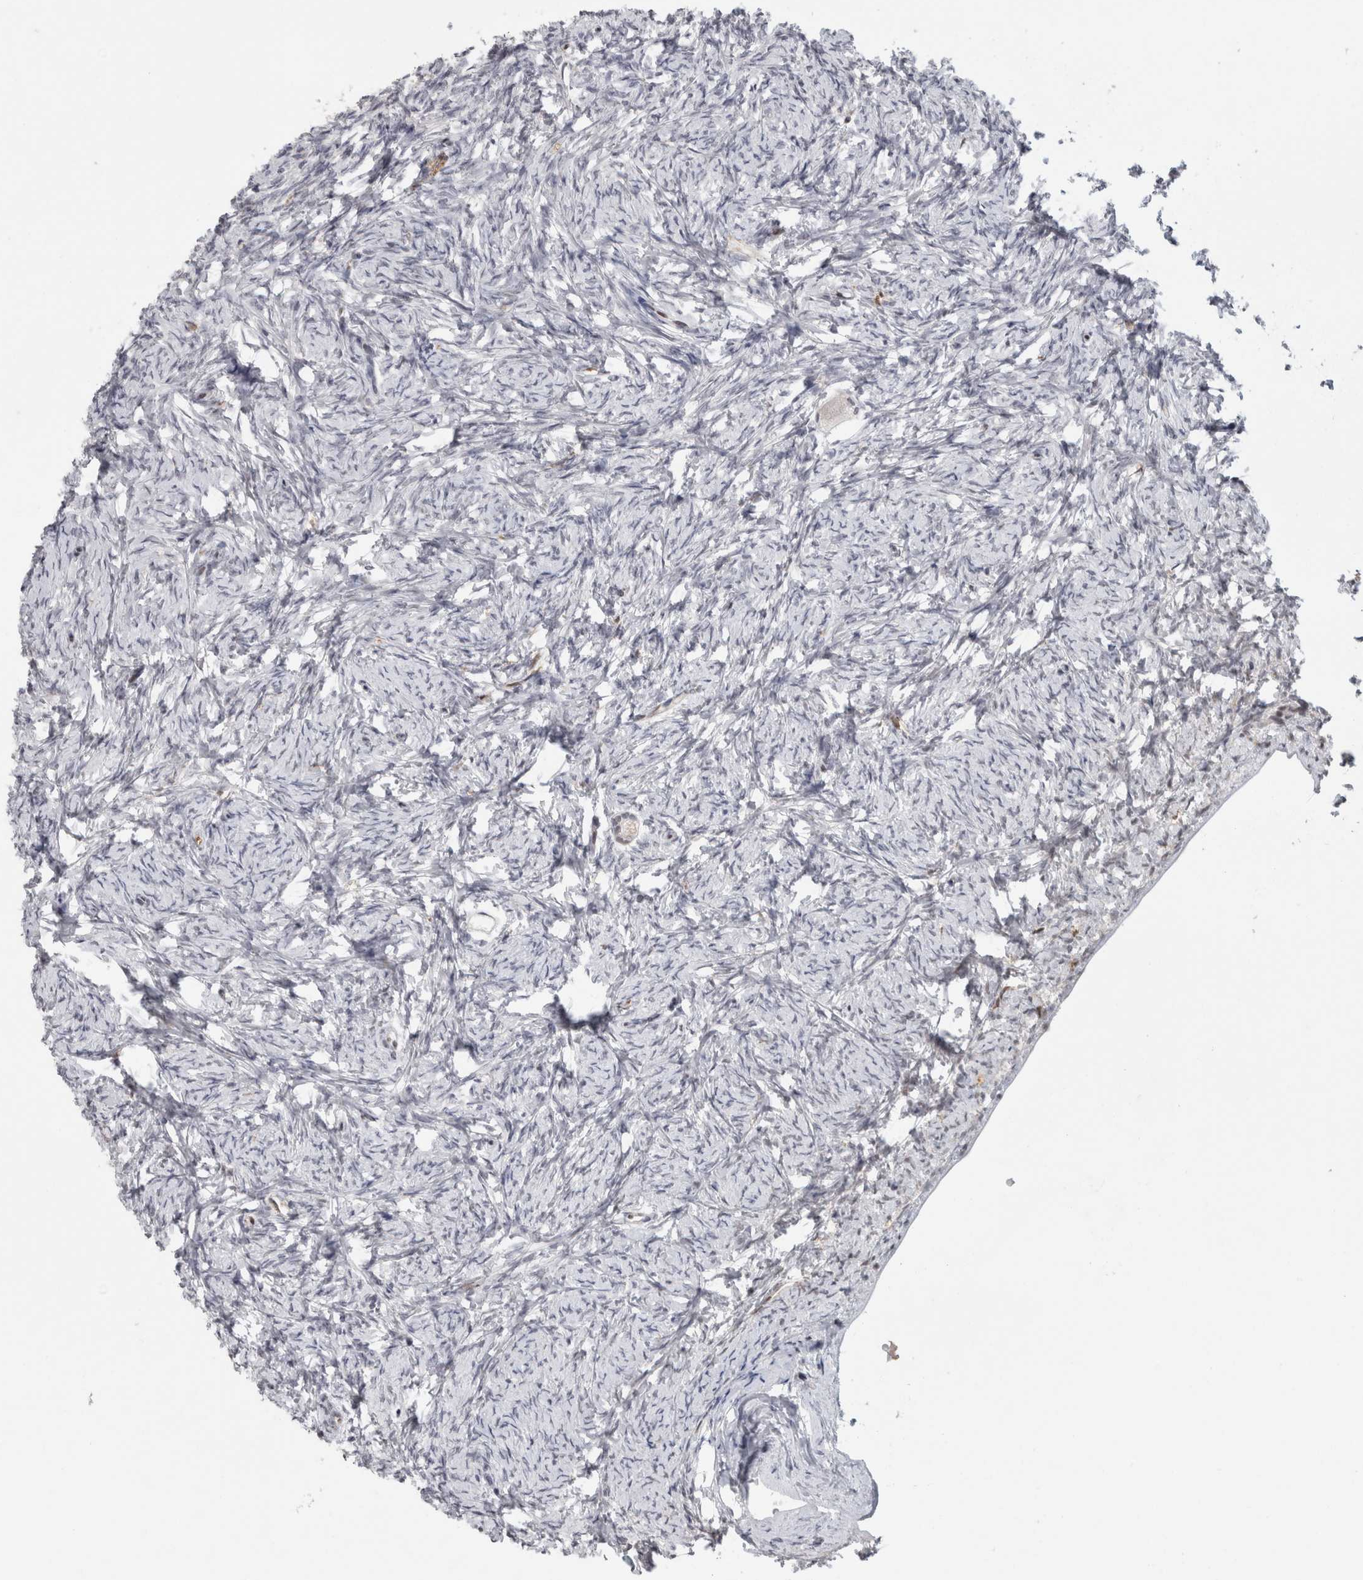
{"staining": {"intensity": "weak", "quantity": "25%-75%", "location": "cytoplasmic/membranous"}, "tissue": "ovary", "cell_type": "Follicle cells", "image_type": "normal", "snomed": [{"axis": "morphology", "description": "Normal tissue, NOS"}, {"axis": "topography", "description": "Ovary"}], "caption": "Benign ovary shows weak cytoplasmic/membranous staining in approximately 25%-75% of follicle cells.", "gene": "SRARP", "patient": {"sex": "female", "age": 34}}